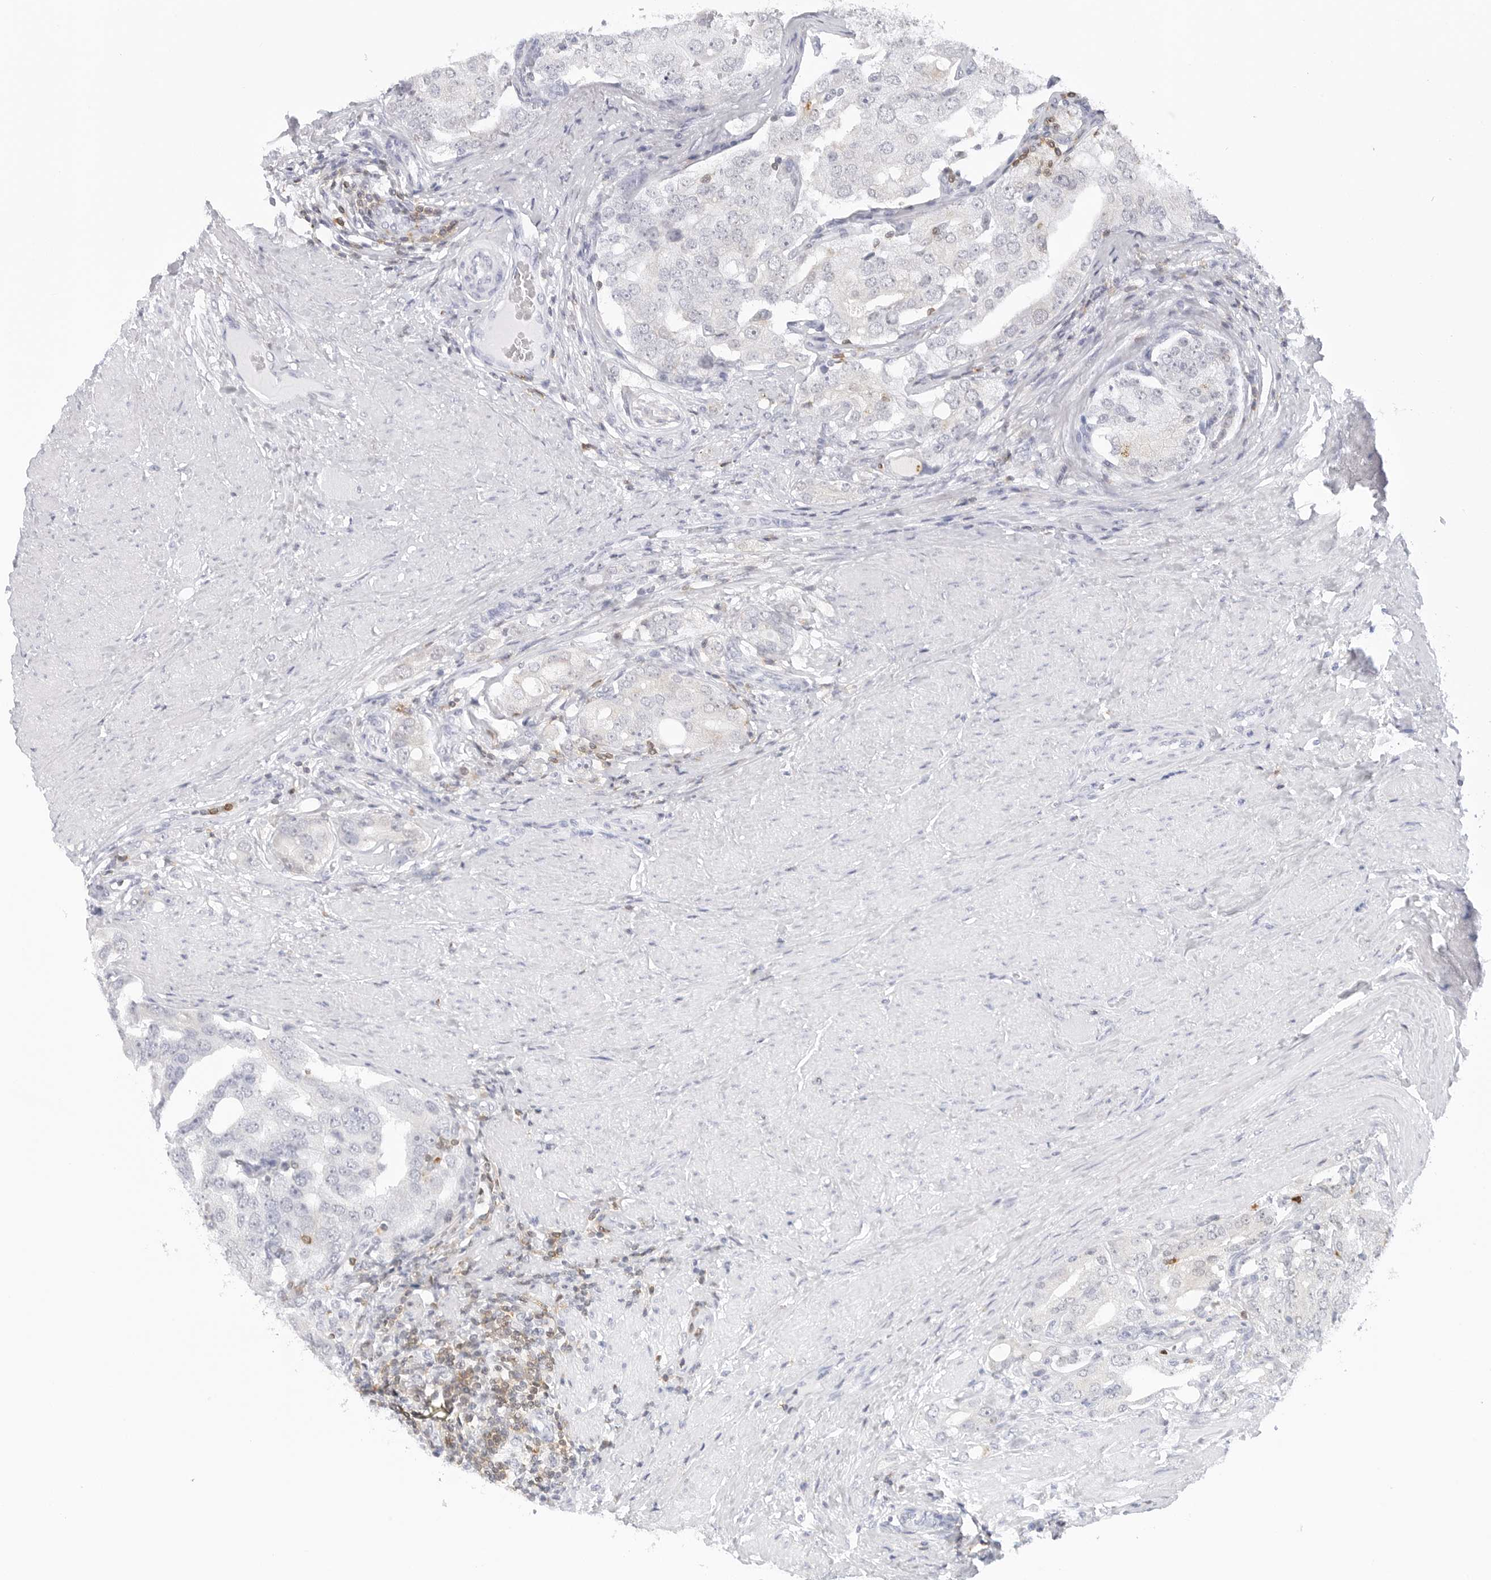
{"staining": {"intensity": "negative", "quantity": "none", "location": "none"}, "tissue": "prostate cancer", "cell_type": "Tumor cells", "image_type": "cancer", "snomed": [{"axis": "morphology", "description": "Adenocarcinoma, High grade"}, {"axis": "topography", "description": "Prostate"}], "caption": "Prostate cancer was stained to show a protein in brown. There is no significant expression in tumor cells.", "gene": "SLC9A3R1", "patient": {"sex": "male", "age": 50}}